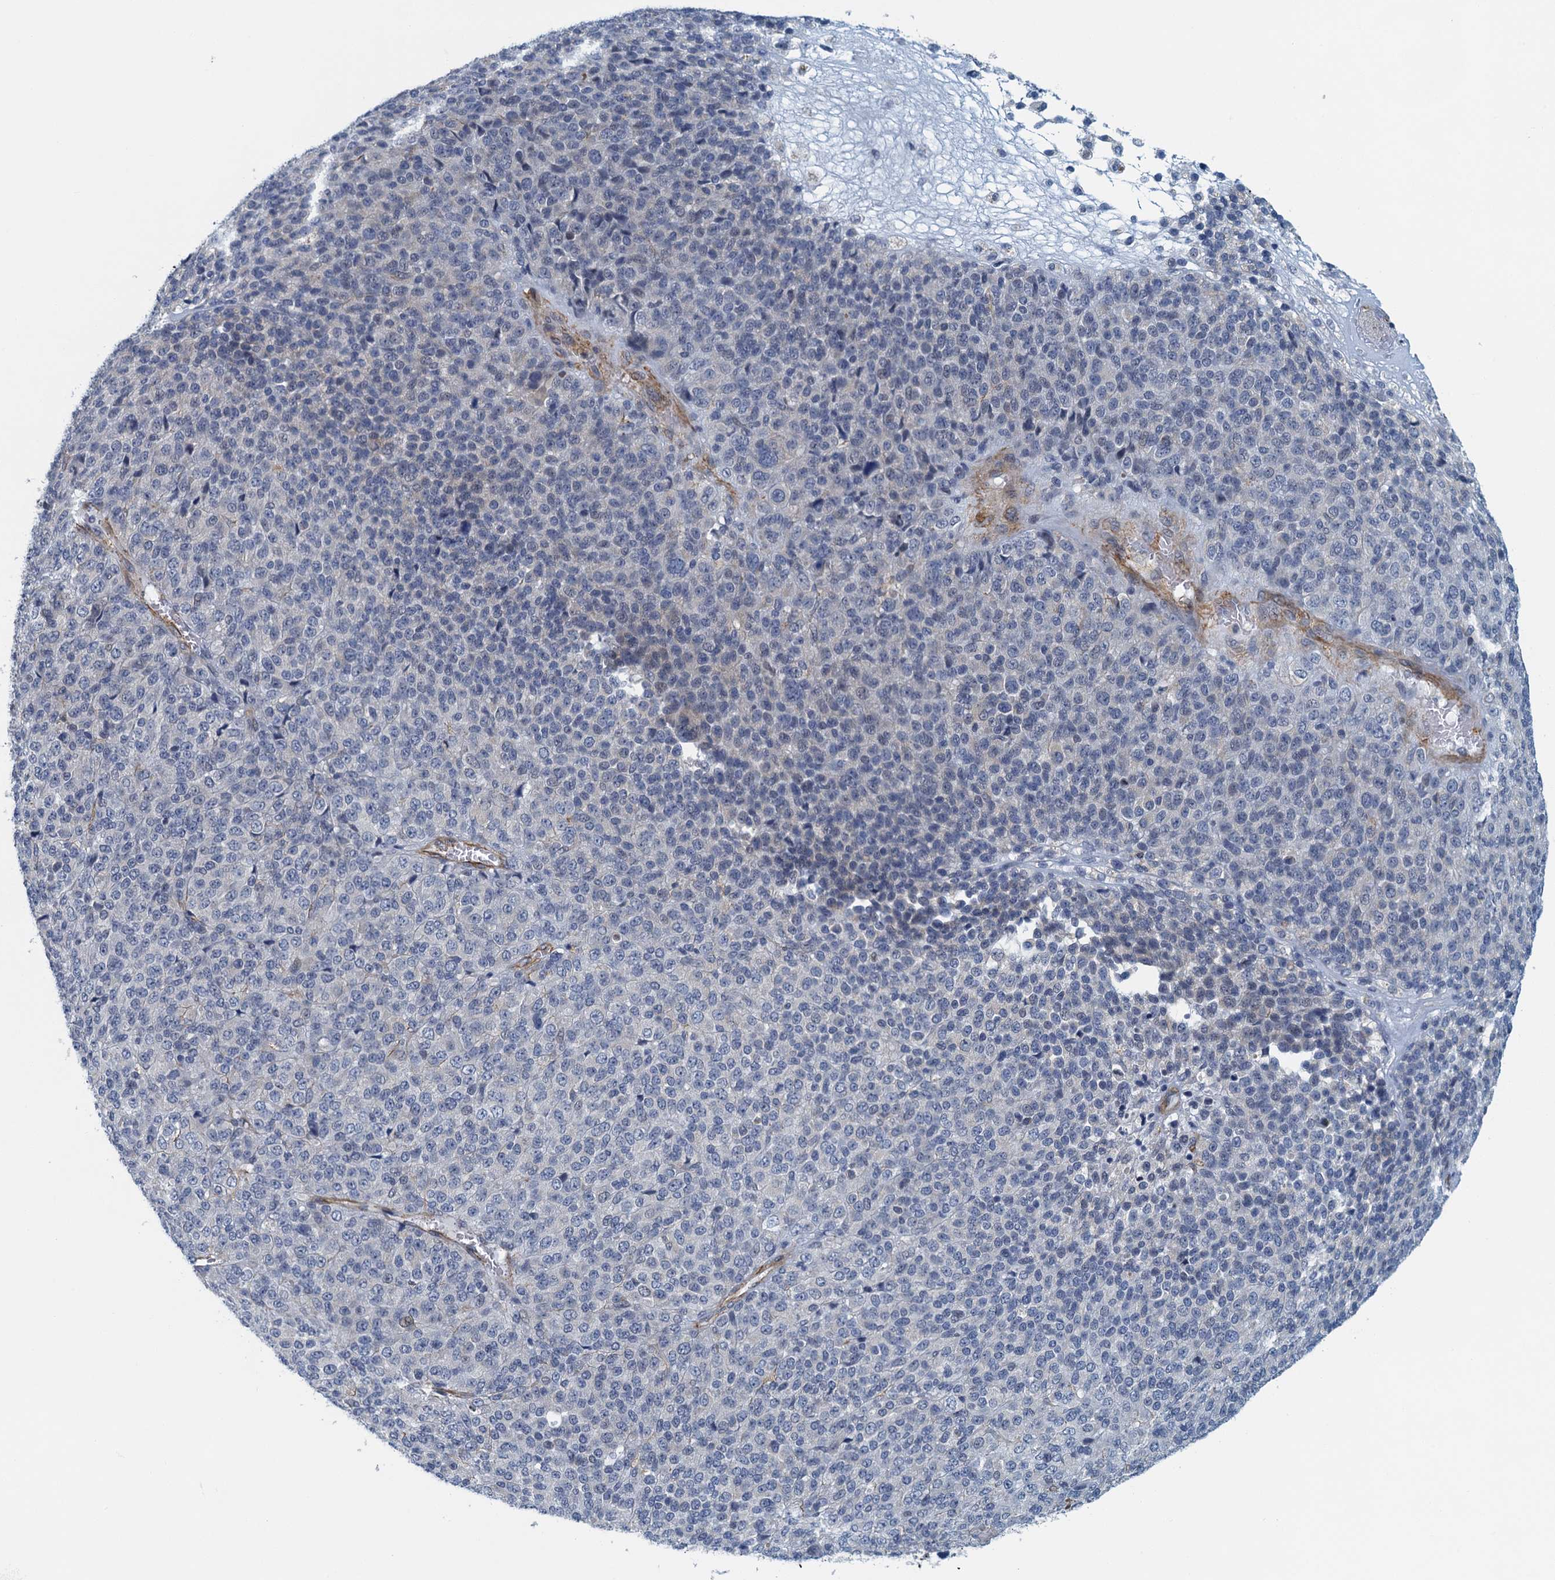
{"staining": {"intensity": "negative", "quantity": "none", "location": "none"}, "tissue": "melanoma", "cell_type": "Tumor cells", "image_type": "cancer", "snomed": [{"axis": "morphology", "description": "Malignant melanoma, Metastatic site"}, {"axis": "topography", "description": "Brain"}], "caption": "Melanoma was stained to show a protein in brown. There is no significant positivity in tumor cells.", "gene": "ALG2", "patient": {"sex": "female", "age": 56}}